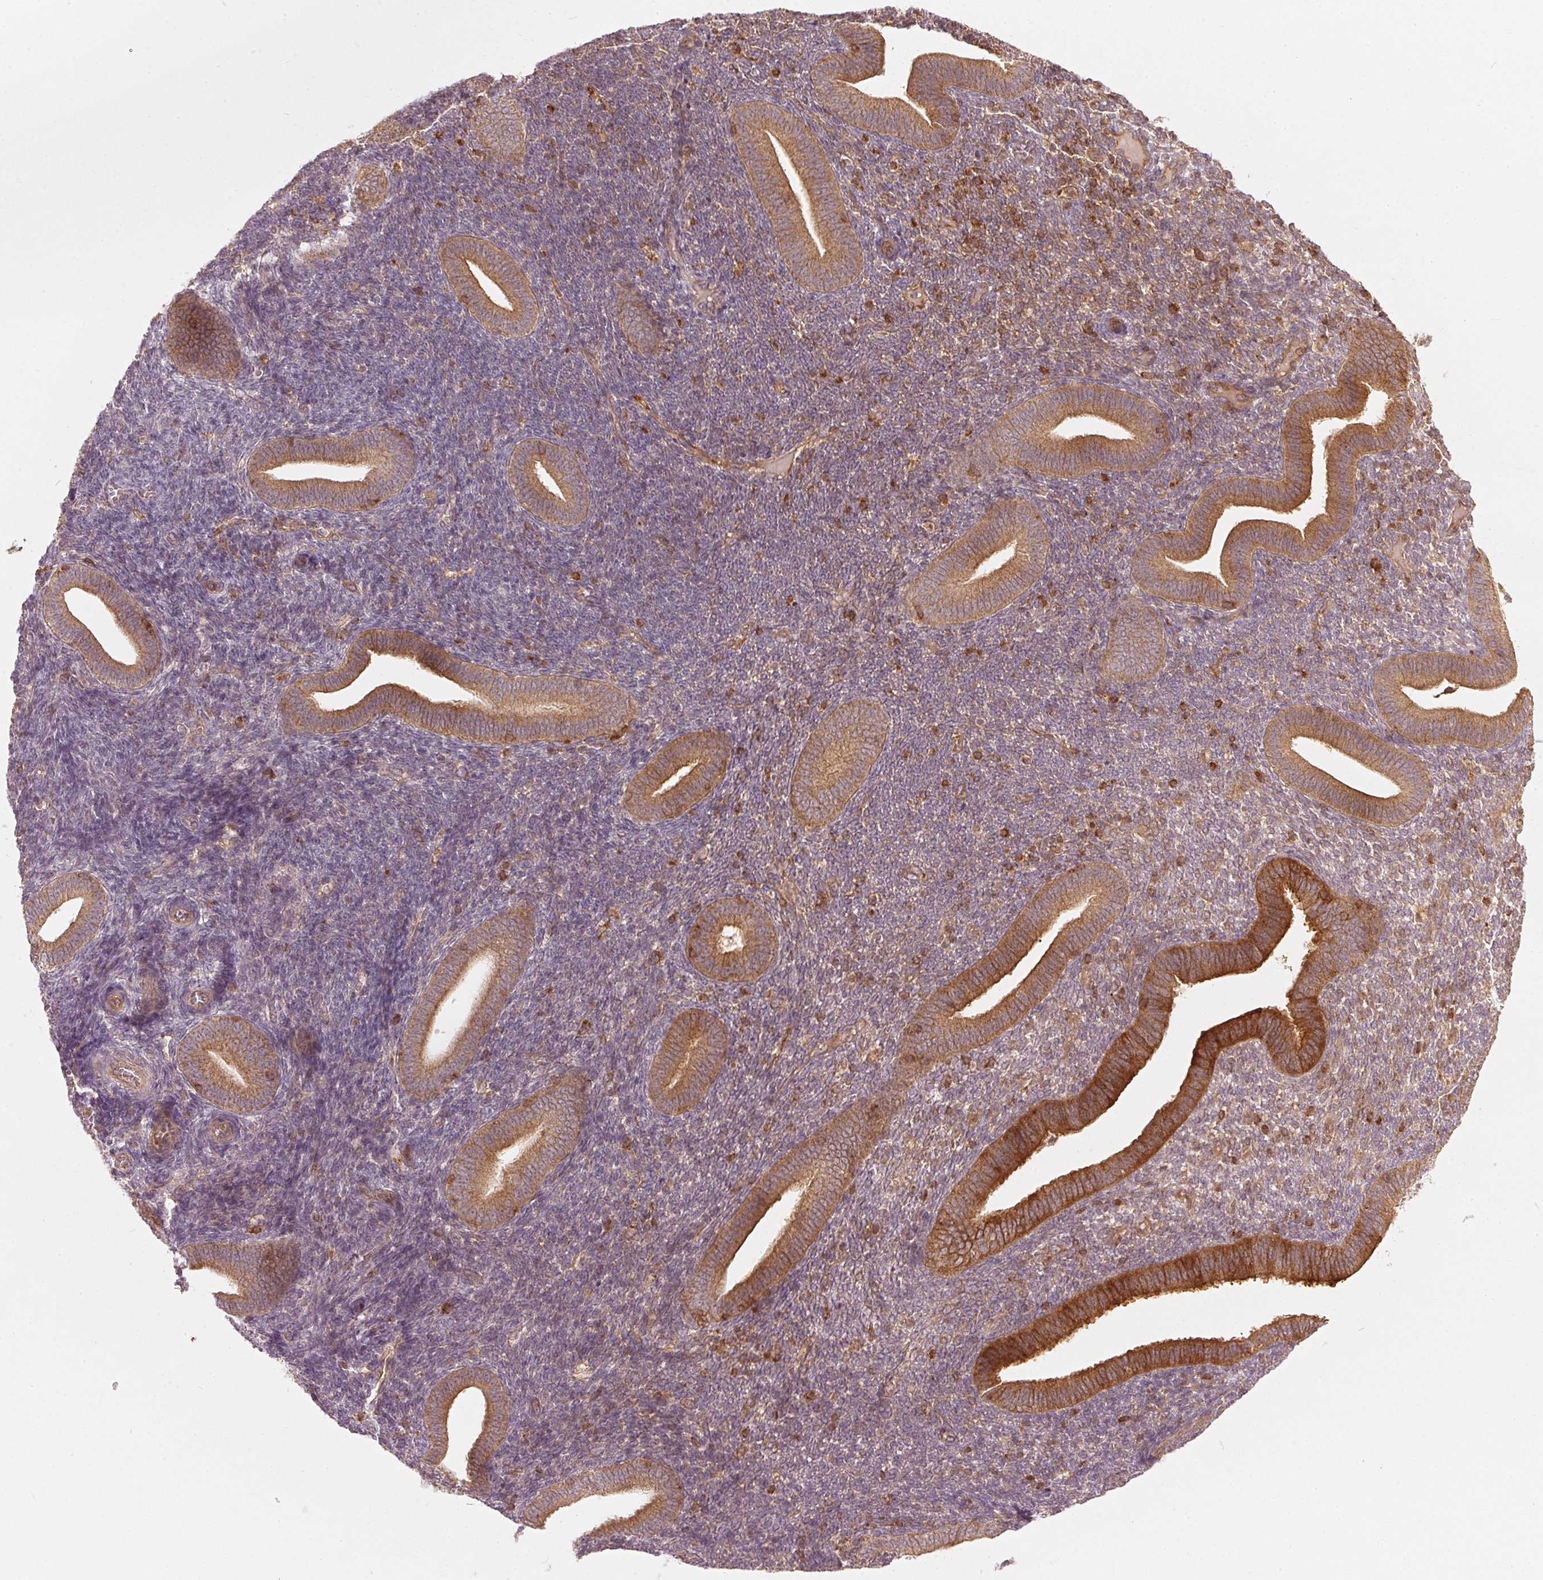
{"staining": {"intensity": "moderate", "quantity": "<25%", "location": "cytoplasmic/membranous"}, "tissue": "endometrium", "cell_type": "Cells in endometrial stroma", "image_type": "normal", "snomed": [{"axis": "morphology", "description": "Normal tissue, NOS"}, {"axis": "topography", "description": "Endometrium"}], "caption": "Endometrium stained with DAB (3,3'-diaminobenzidine) immunohistochemistry (IHC) demonstrates low levels of moderate cytoplasmic/membranous staining in about <25% of cells in endometrial stroma.", "gene": "NADK2", "patient": {"sex": "female", "age": 25}}